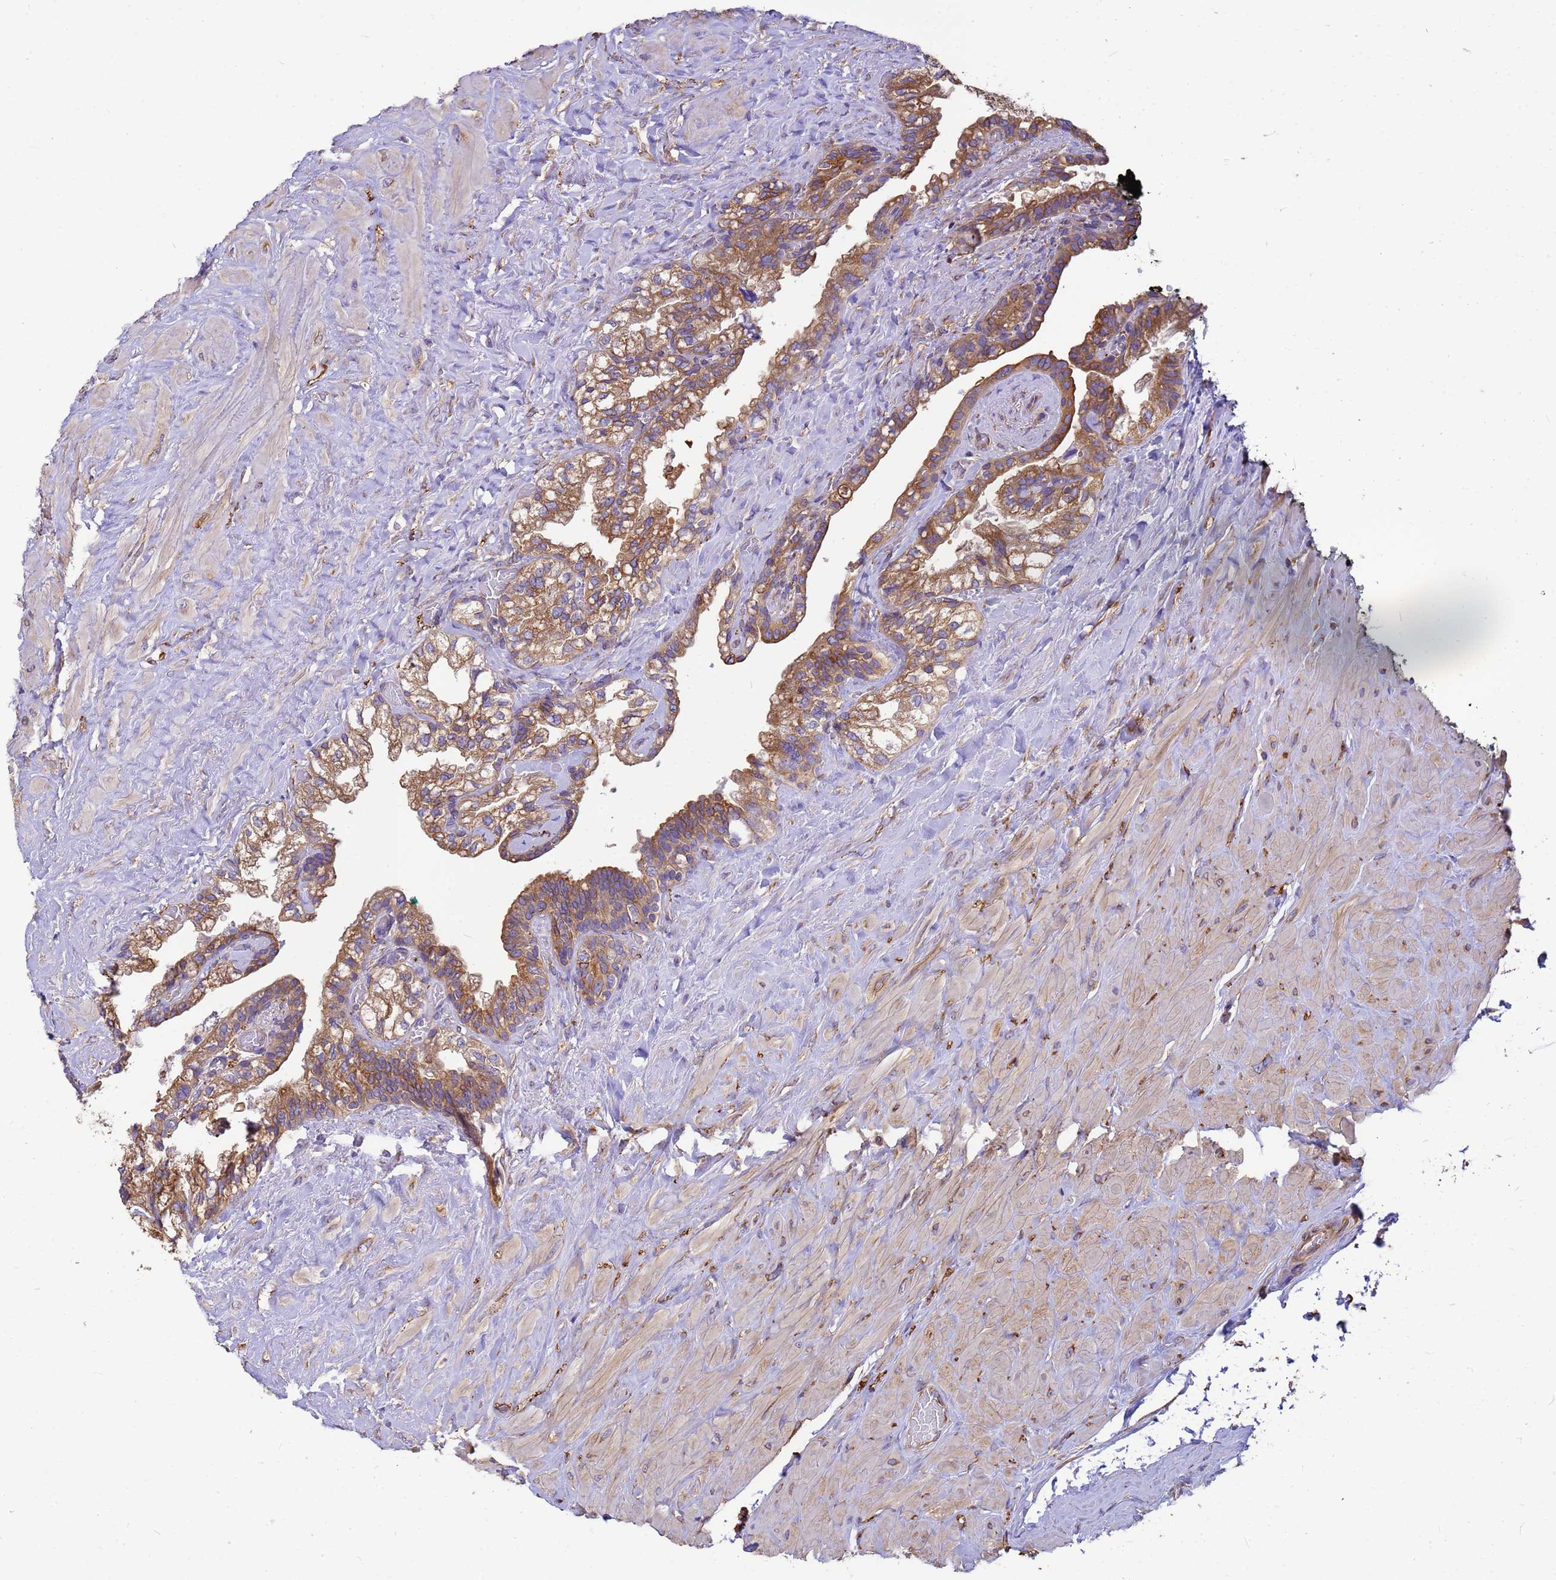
{"staining": {"intensity": "moderate", "quantity": ">75%", "location": "cytoplasmic/membranous"}, "tissue": "seminal vesicle", "cell_type": "Glandular cells", "image_type": "normal", "snomed": [{"axis": "morphology", "description": "Normal tissue, NOS"}, {"axis": "topography", "description": "Seminal veicle"}, {"axis": "topography", "description": "Peripheral nerve tissue"}], "caption": "High-magnification brightfield microscopy of unremarkable seminal vesicle stained with DAB (brown) and counterstained with hematoxylin (blue). glandular cells exhibit moderate cytoplasmic/membranous expression is identified in about>75% of cells.", "gene": "ENSG00000198211", "patient": {"sex": "male", "age": 60}}